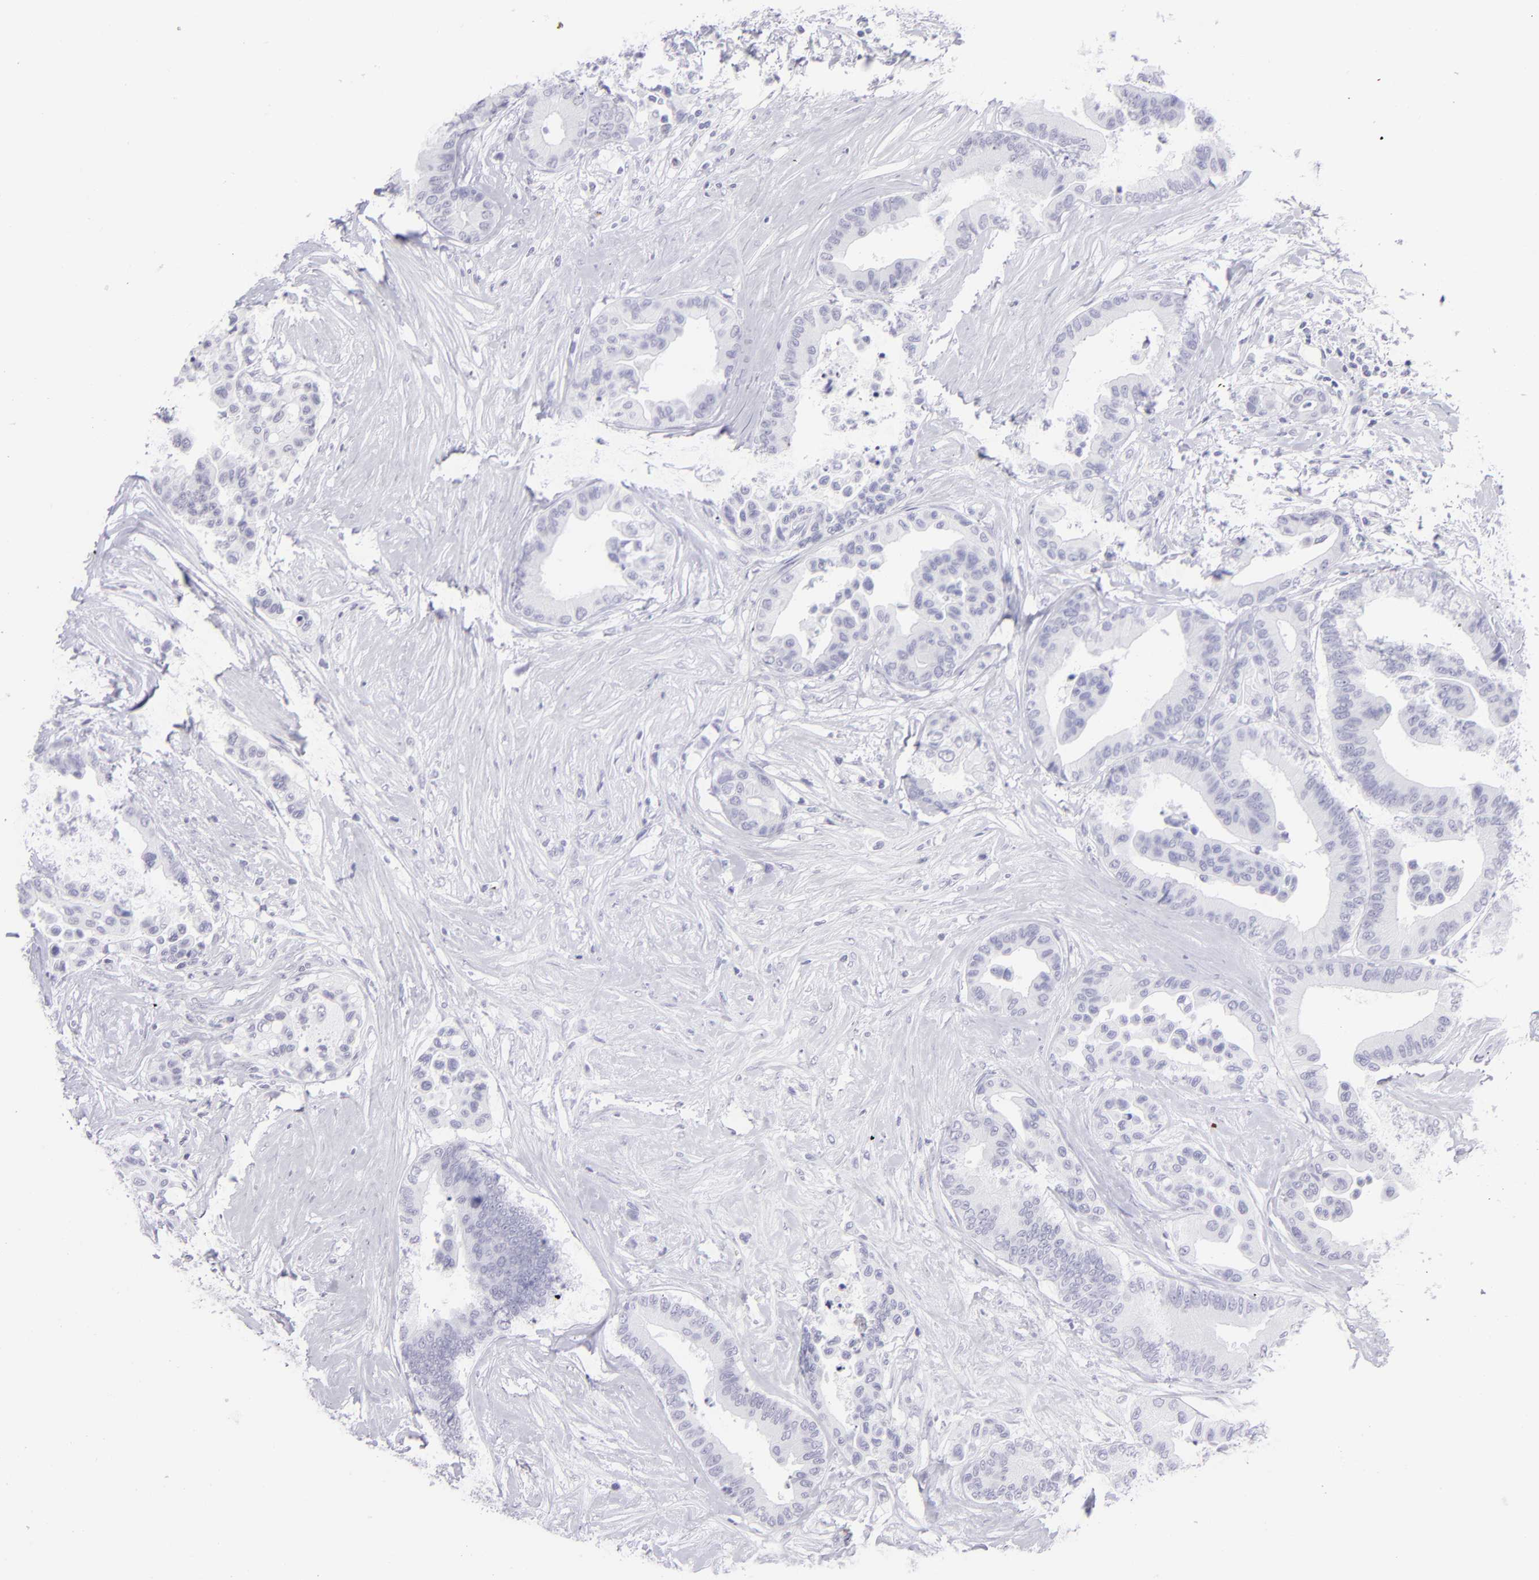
{"staining": {"intensity": "negative", "quantity": "none", "location": "none"}, "tissue": "colorectal cancer", "cell_type": "Tumor cells", "image_type": "cancer", "snomed": [{"axis": "morphology", "description": "Adenocarcinoma, NOS"}, {"axis": "topography", "description": "Colon"}], "caption": "IHC histopathology image of adenocarcinoma (colorectal) stained for a protein (brown), which demonstrates no expression in tumor cells. (Stains: DAB immunohistochemistry with hematoxylin counter stain, Microscopy: brightfield microscopy at high magnification).", "gene": "SLC1A3", "patient": {"sex": "male", "age": 82}}